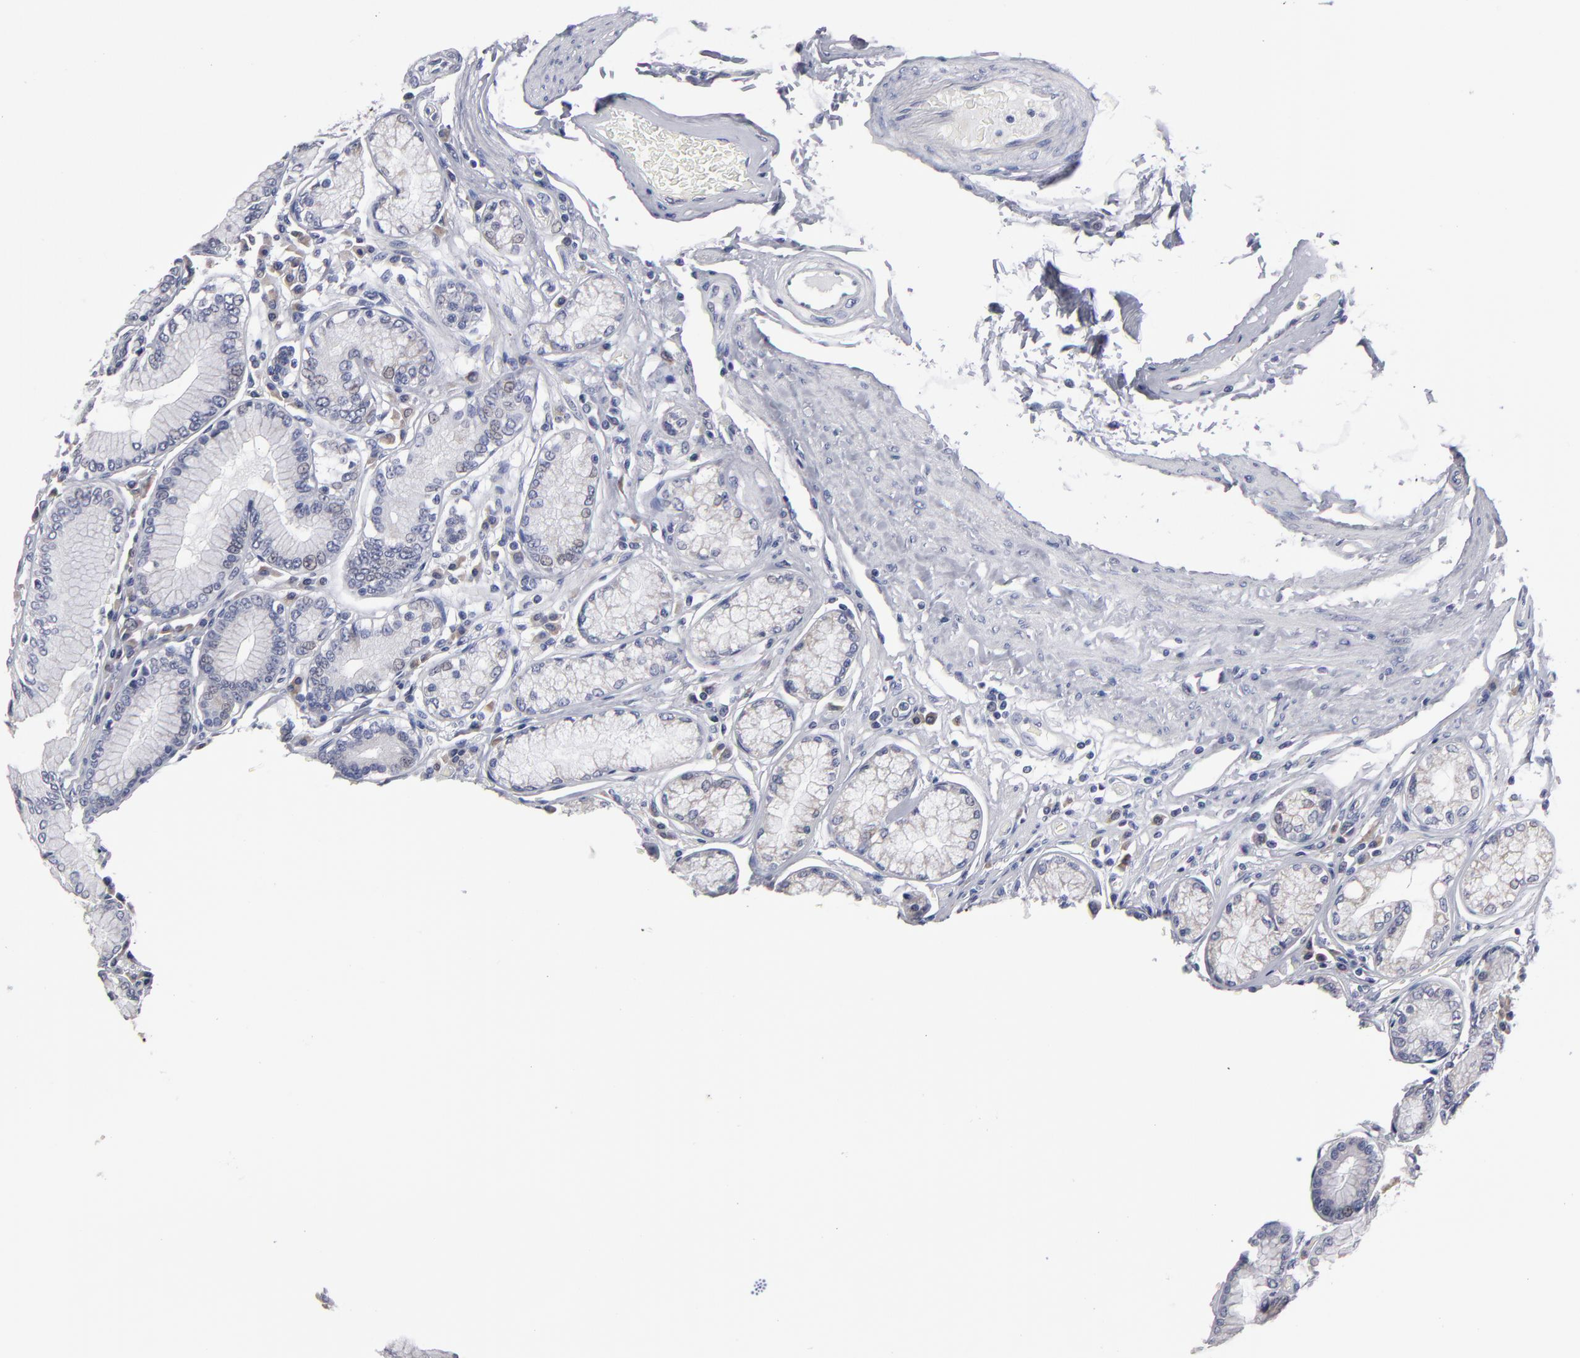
{"staining": {"intensity": "strong", "quantity": "<25%", "location": "cytoplasmic/membranous,nuclear"}, "tissue": "stomach", "cell_type": "Glandular cells", "image_type": "normal", "snomed": [{"axis": "morphology", "description": "Normal tissue, NOS"}, {"axis": "morphology", "description": "Adenocarcinoma, NOS"}, {"axis": "topography", "description": "Stomach, lower"}], "caption": "Human stomach stained for a protein (brown) exhibits strong cytoplasmic/membranous,nuclear positive positivity in approximately <25% of glandular cells.", "gene": "CCDC80", "patient": {"sex": "female", "age": 76}}